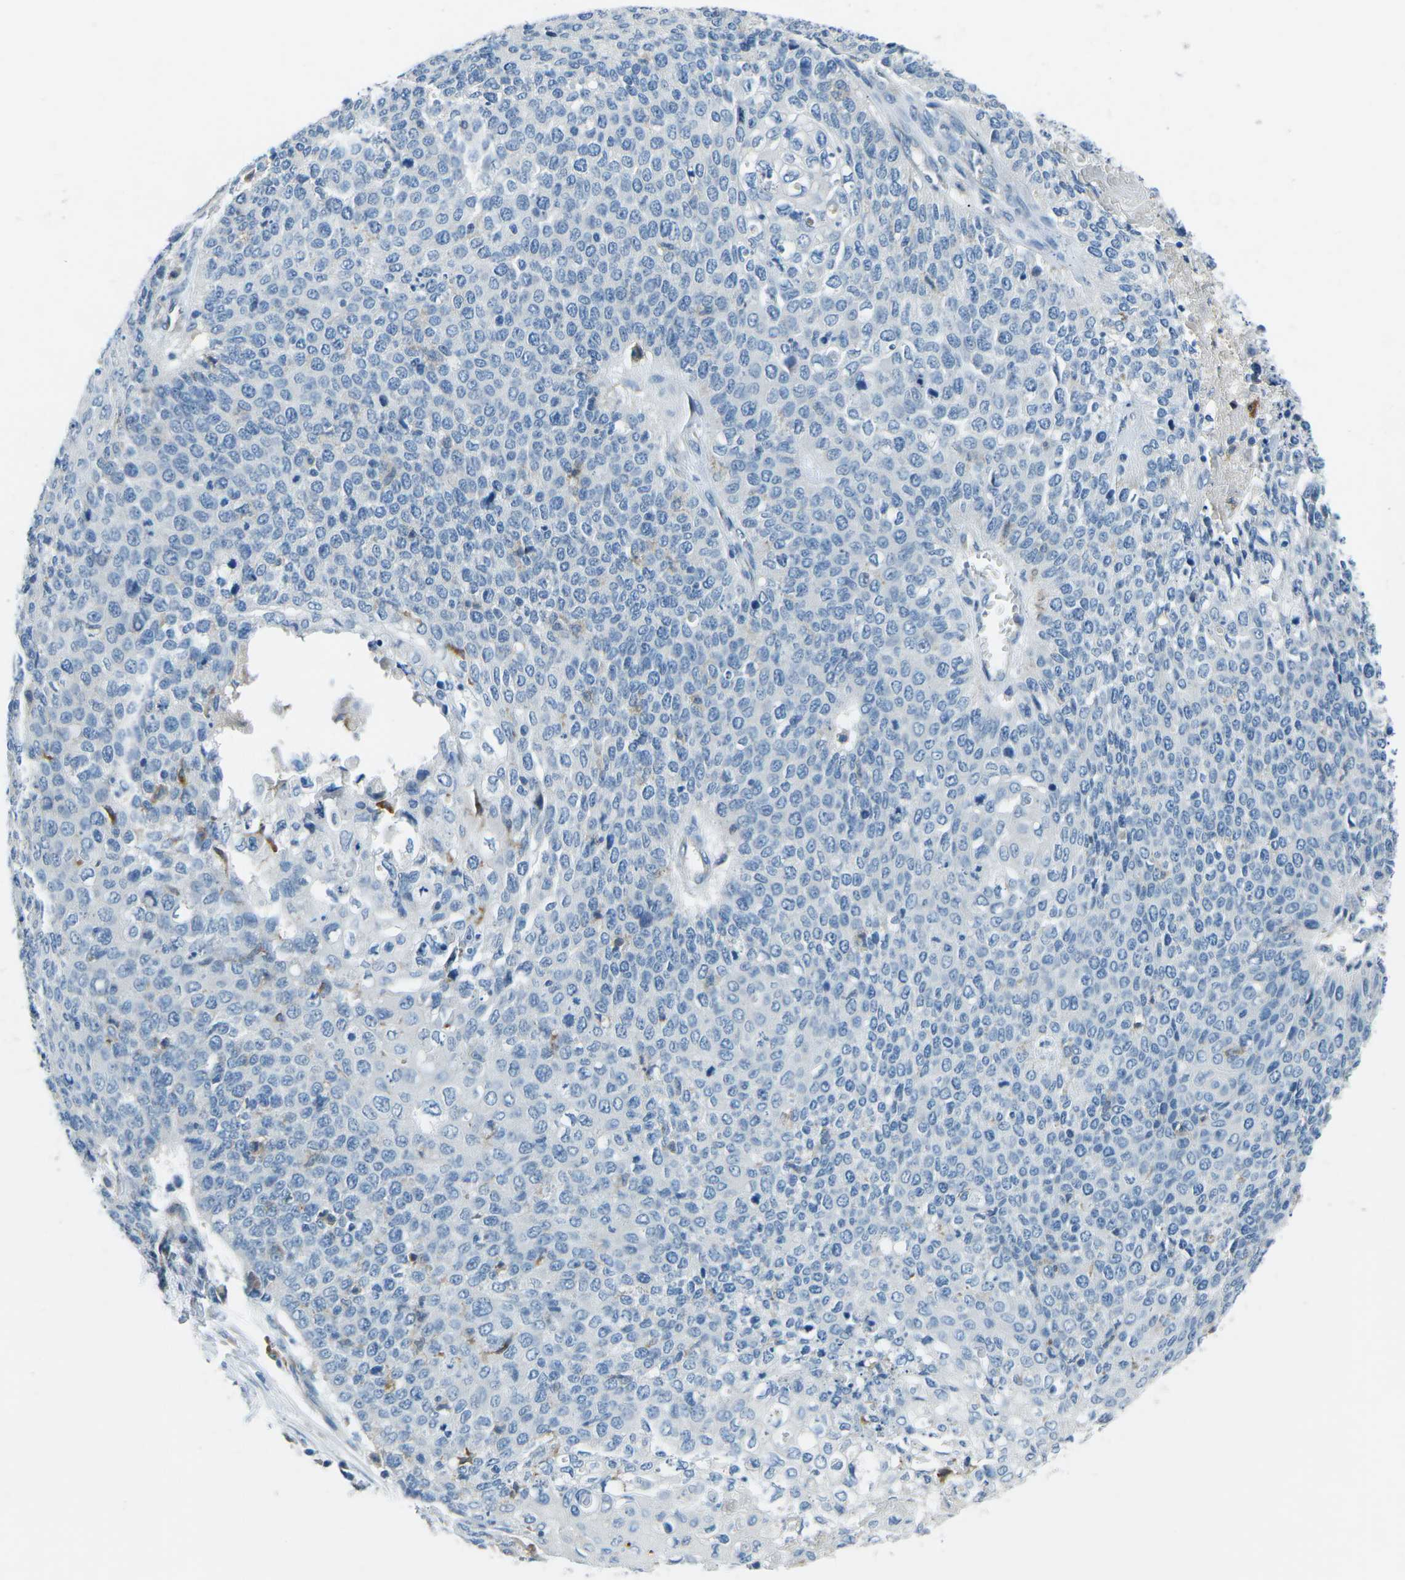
{"staining": {"intensity": "negative", "quantity": "none", "location": "none"}, "tissue": "cervical cancer", "cell_type": "Tumor cells", "image_type": "cancer", "snomed": [{"axis": "morphology", "description": "Squamous cell carcinoma, NOS"}, {"axis": "topography", "description": "Cervix"}], "caption": "IHC histopathology image of squamous cell carcinoma (cervical) stained for a protein (brown), which displays no staining in tumor cells.", "gene": "CD1D", "patient": {"sex": "female", "age": 39}}